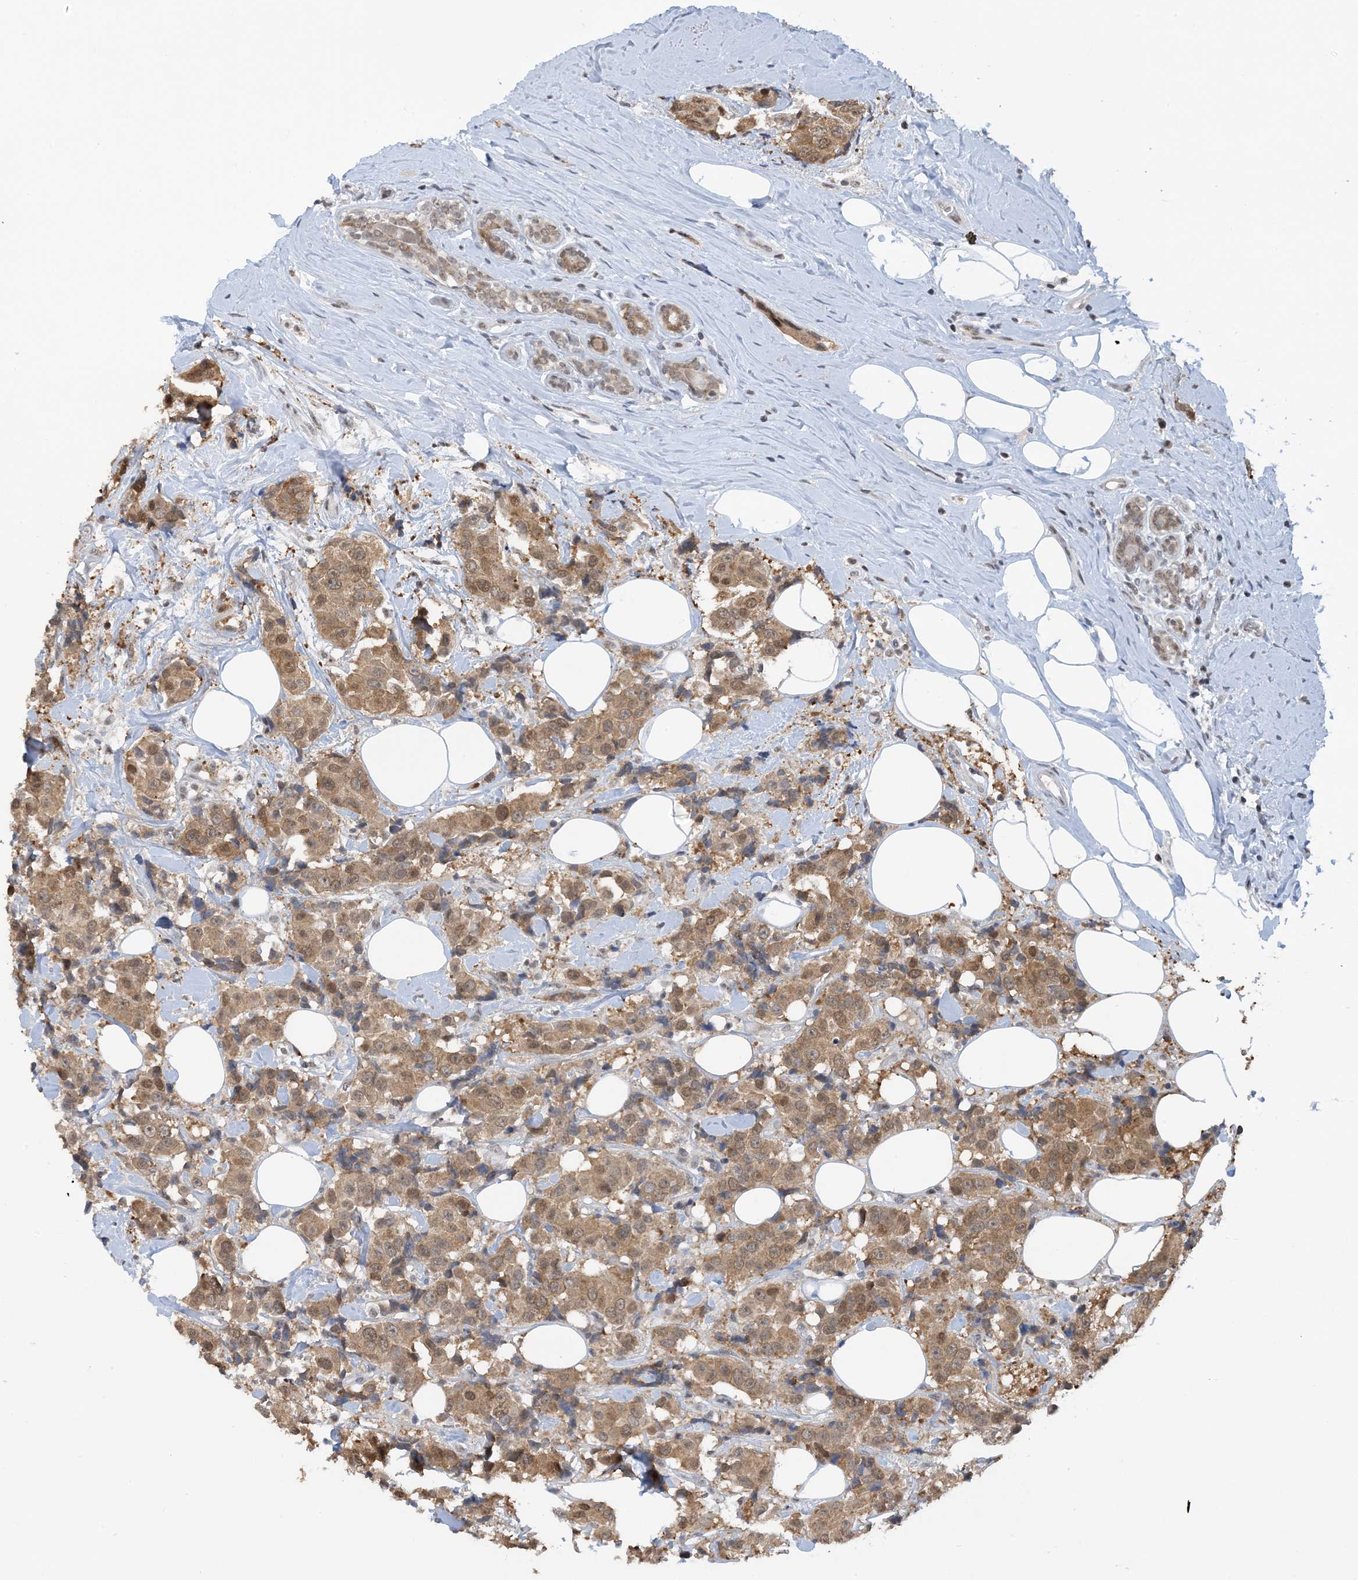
{"staining": {"intensity": "moderate", "quantity": ">75%", "location": "cytoplasmic/membranous,nuclear"}, "tissue": "breast cancer", "cell_type": "Tumor cells", "image_type": "cancer", "snomed": [{"axis": "morphology", "description": "Normal tissue, NOS"}, {"axis": "morphology", "description": "Duct carcinoma"}, {"axis": "topography", "description": "Breast"}], "caption": "Breast cancer (intraductal carcinoma) tissue shows moderate cytoplasmic/membranous and nuclear positivity in about >75% of tumor cells, visualized by immunohistochemistry.", "gene": "ACYP2", "patient": {"sex": "female", "age": 39}}